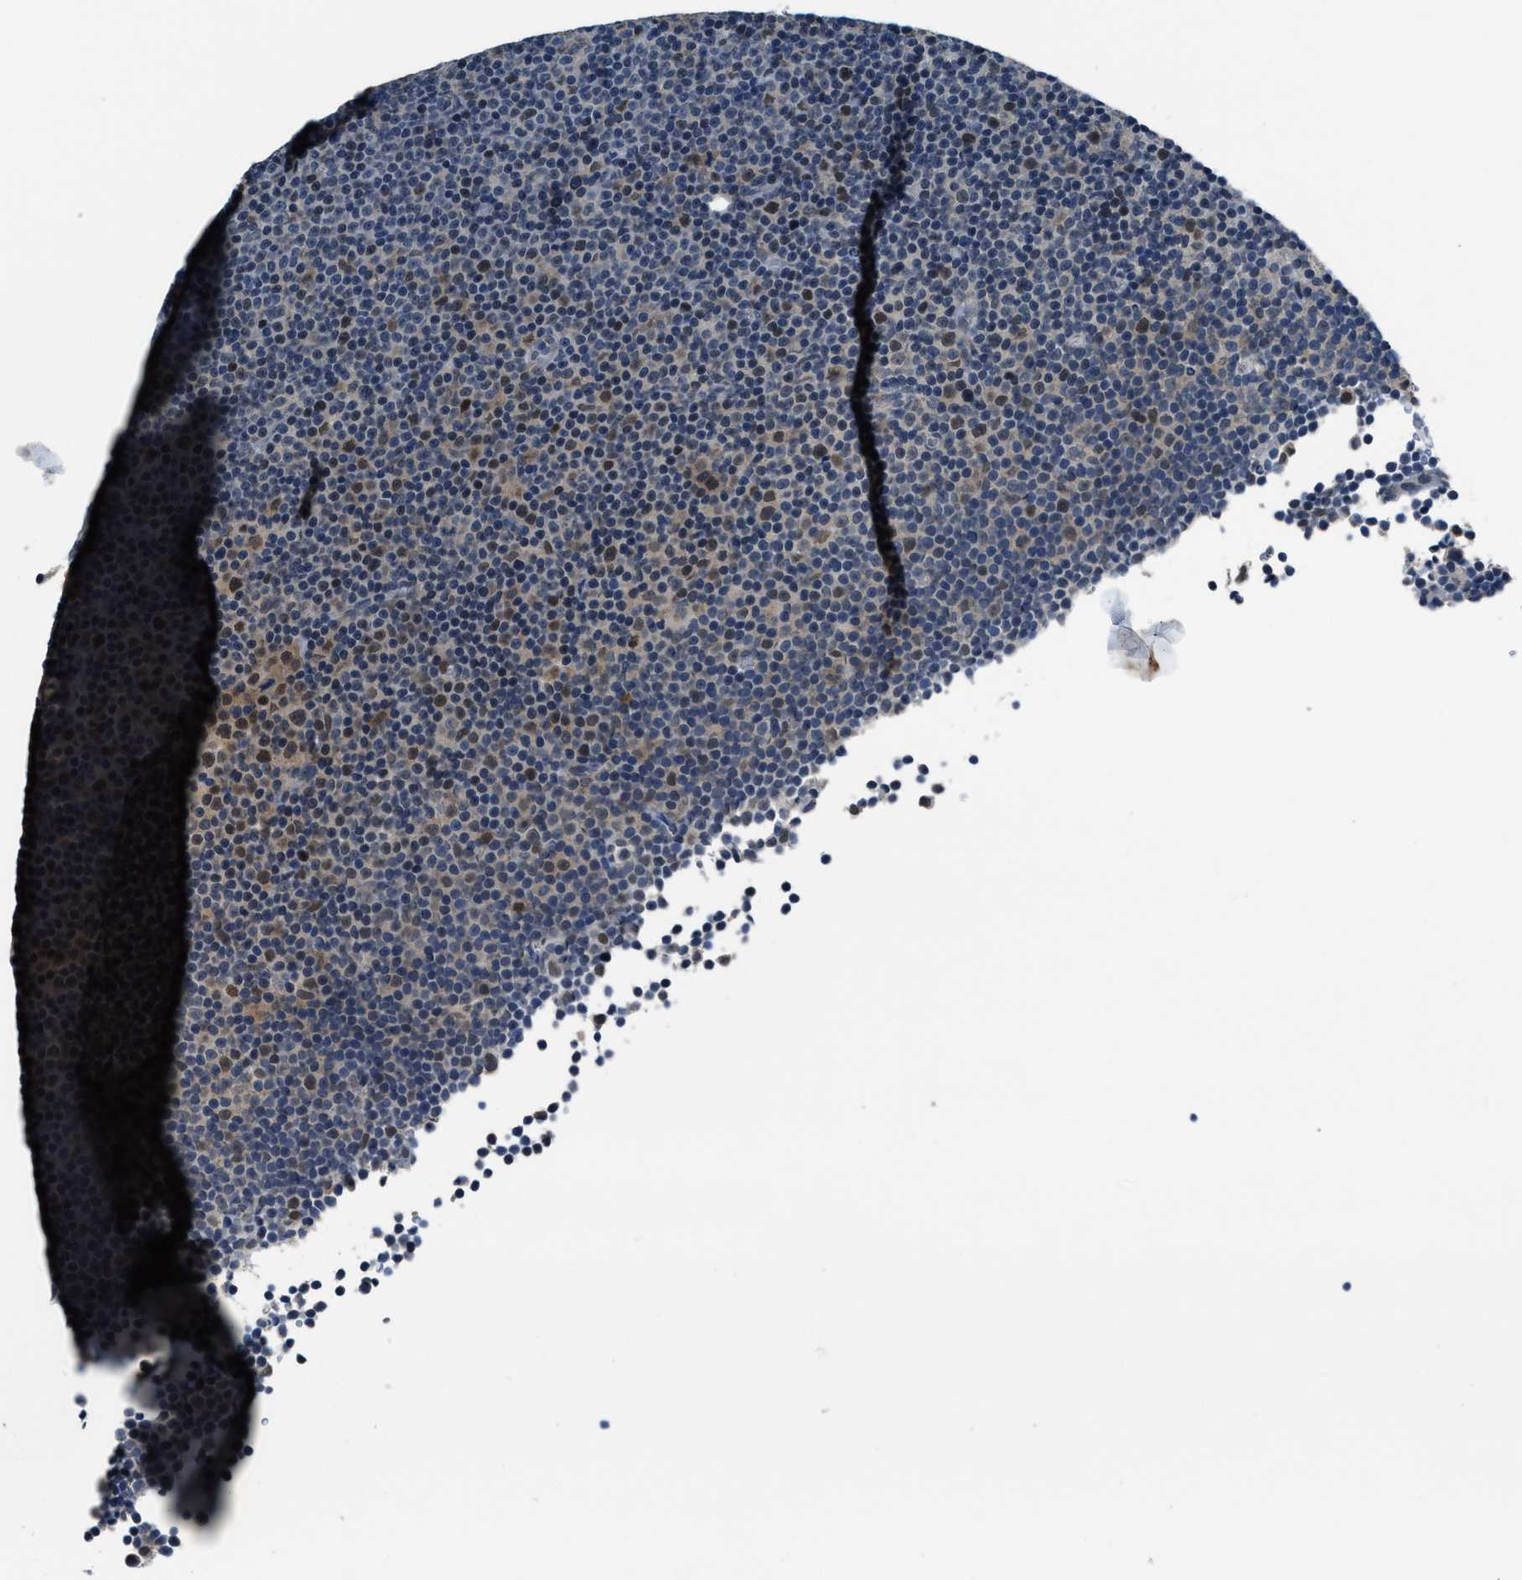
{"staining": {"intensity": "moderate", "quantity": "<25%", "location": "nuclear"}, "tissue": "lymphoma", "cell_type": "Tumor cells", "image_type": "cancer", "snomed": [{"axis": "morphology", "description": "Malignant lymphoma, non-Hodgkin's type, Low grade"}, {"axis": "topography", "description": "Lymph node"}], "caption": "Human malignant lymphoma, non-Hodgkin's type (low-grade) stained with a brown dye exhibits moderate nuclear positive expression in about <25% of tumor cells.", "gene": "DUSP19", "patient": {"sex": "female", "age": 67}}